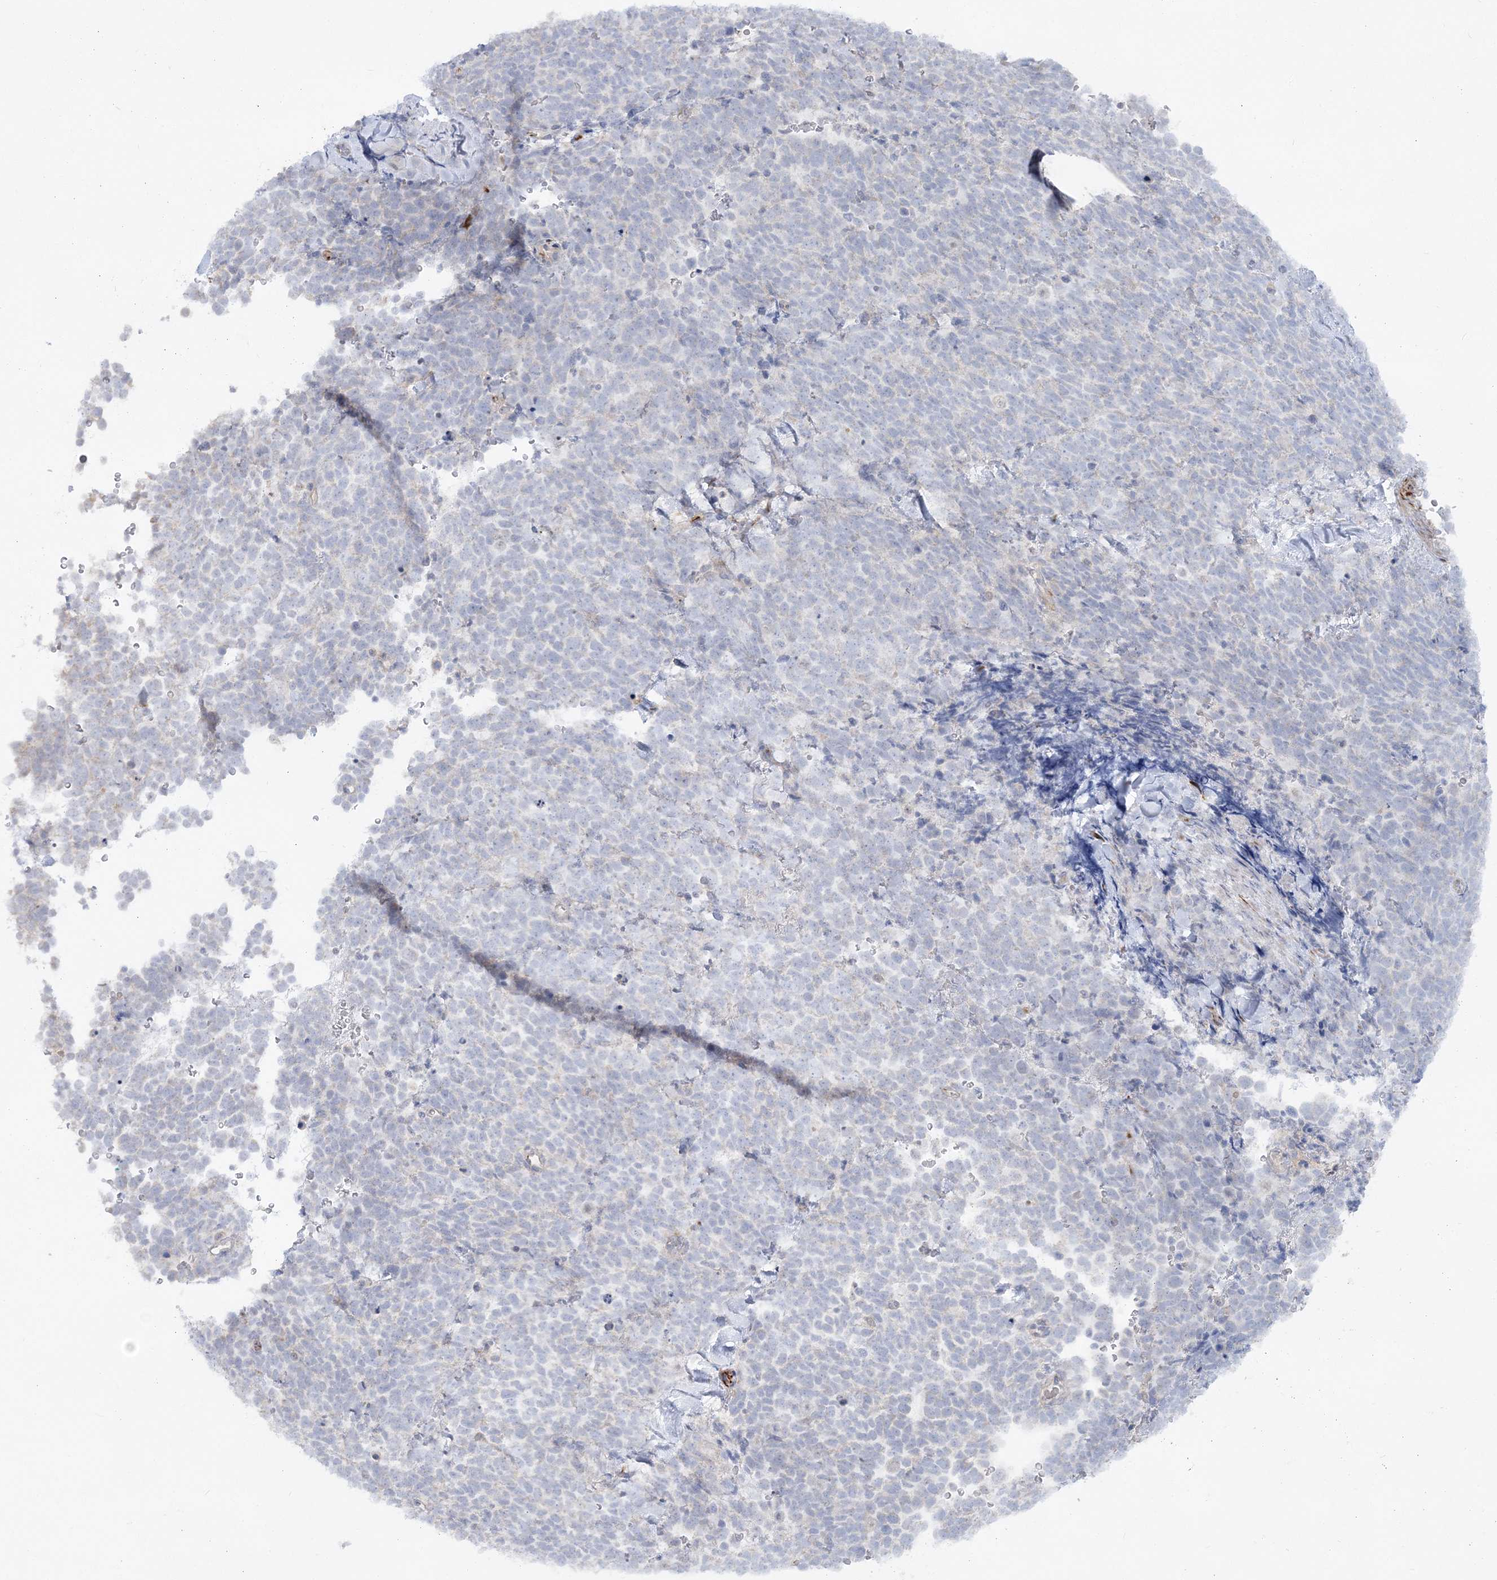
{"staining": {"intensity": "negative", "quantity": "none", "location": "none"}, "tissue": "urothelial cancer", "cell_type": "Tumor cells", "image_type": "cancer", "snomed": [{"axis": "morphology", "description": "Urothelial carcinoma, High grade"}, {"axis": "topography", "description": "Urinary bladder"}], "caption": "A histopathology image of urothelial cancer stained for a protein demonstrates no brown staining in tumor cells.", "gene": "GPAT2", "patient": {"sex": "female", "age": 82}}